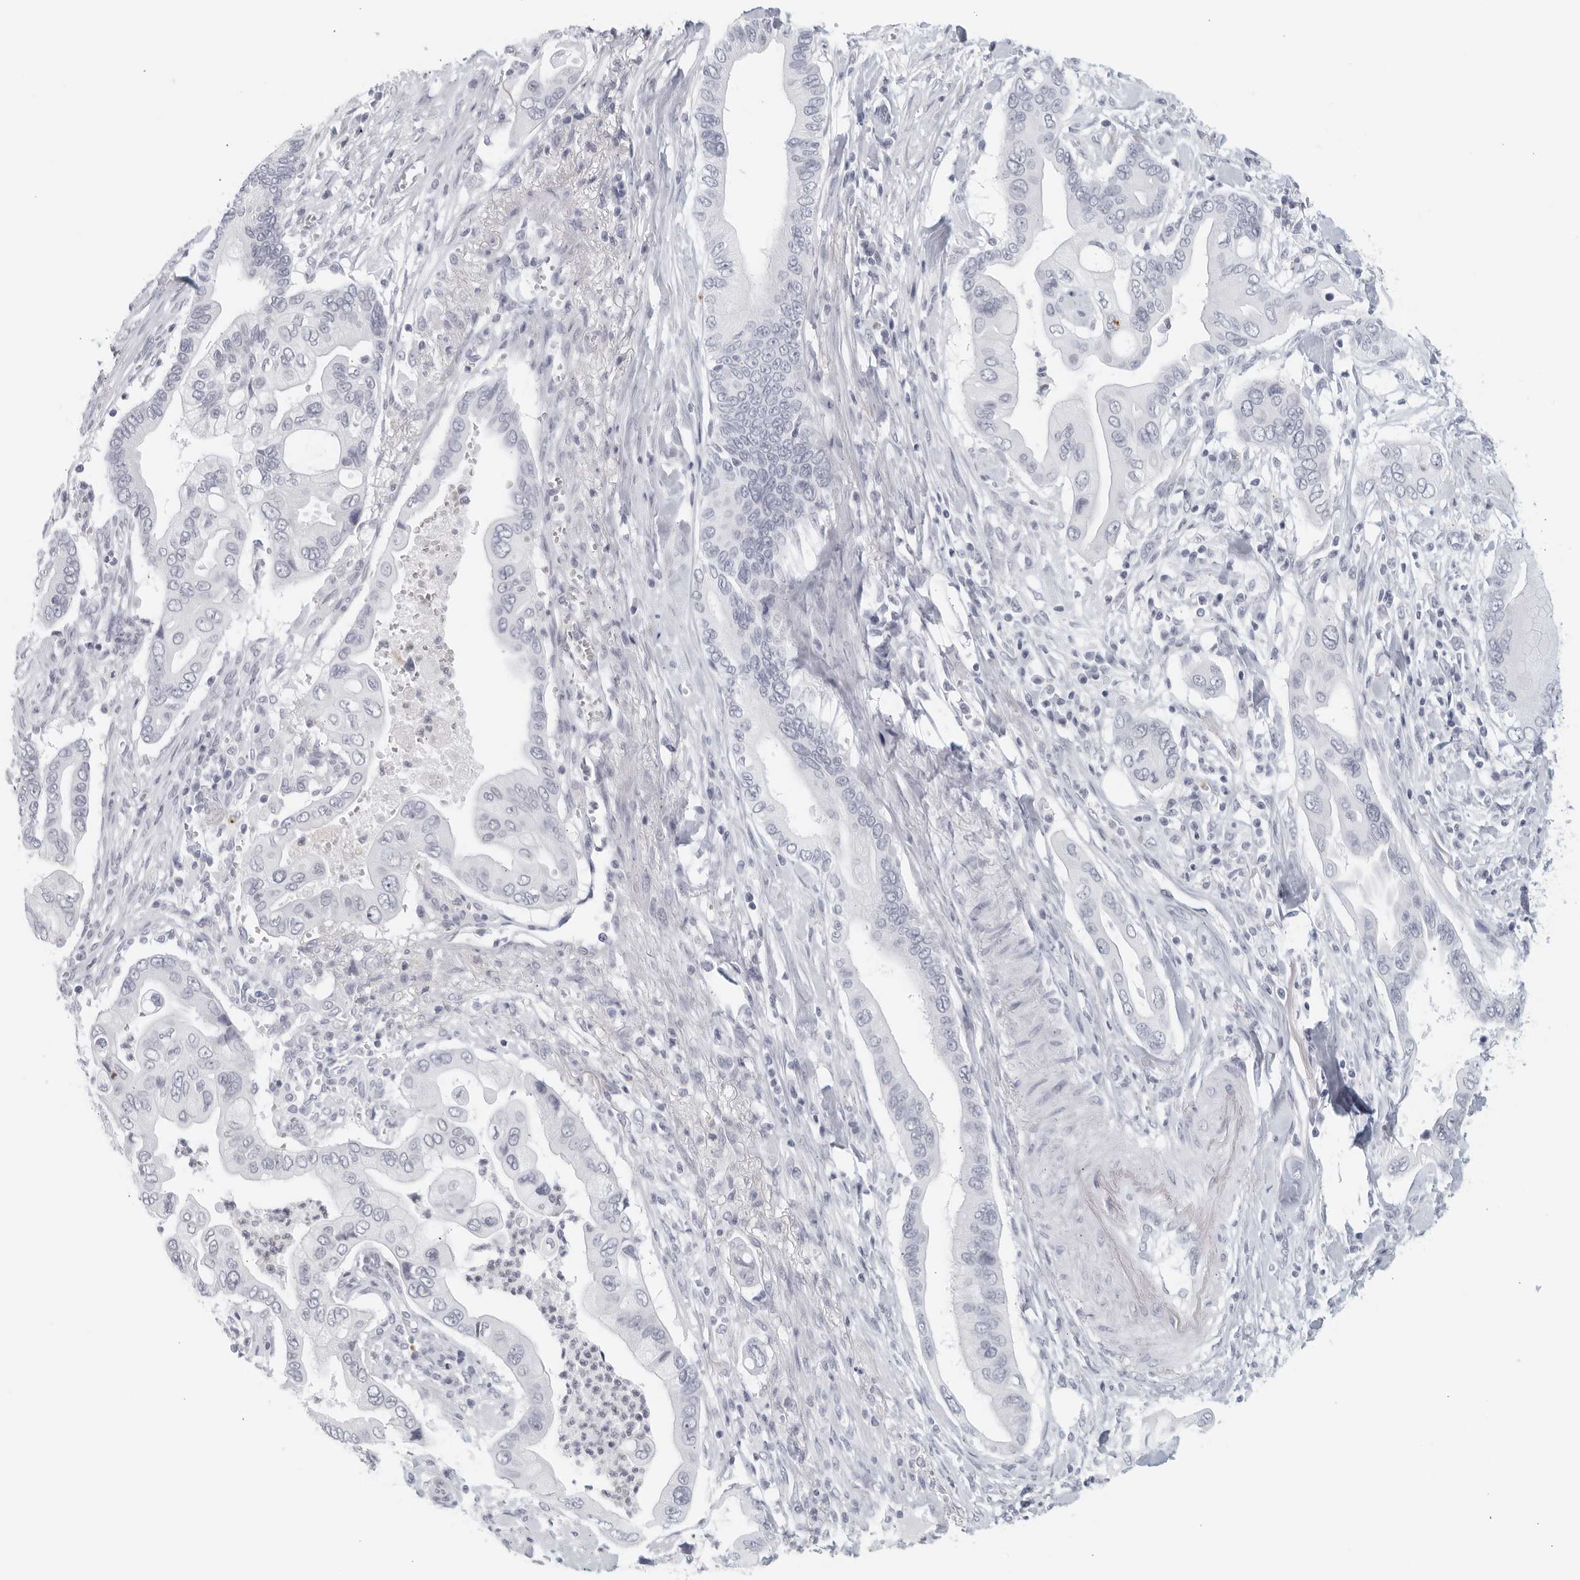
{"staining": {"intensity": "negative", "quantity": "none", "location": "none"}, "tissue": "pancreatic cancer", "cell_type": "Tumor cells", "image_type": "cancer", "snomed": [{"axis": "morphology", "description": "Adenocarcinoma, NOS"}, {"axis": "topography", "description": "Pancreas"}], "caption": "DAB (3,3'-diaminobenzidine) immunohistochemical staining of pancreatic cancer demonstrates no significant staining in tumor cells. (Brightfield microscopy of DAB immunohistochemistry at high magnification).", "gene": "KLK7", "patient": {"sex": "male", "age": 78}}